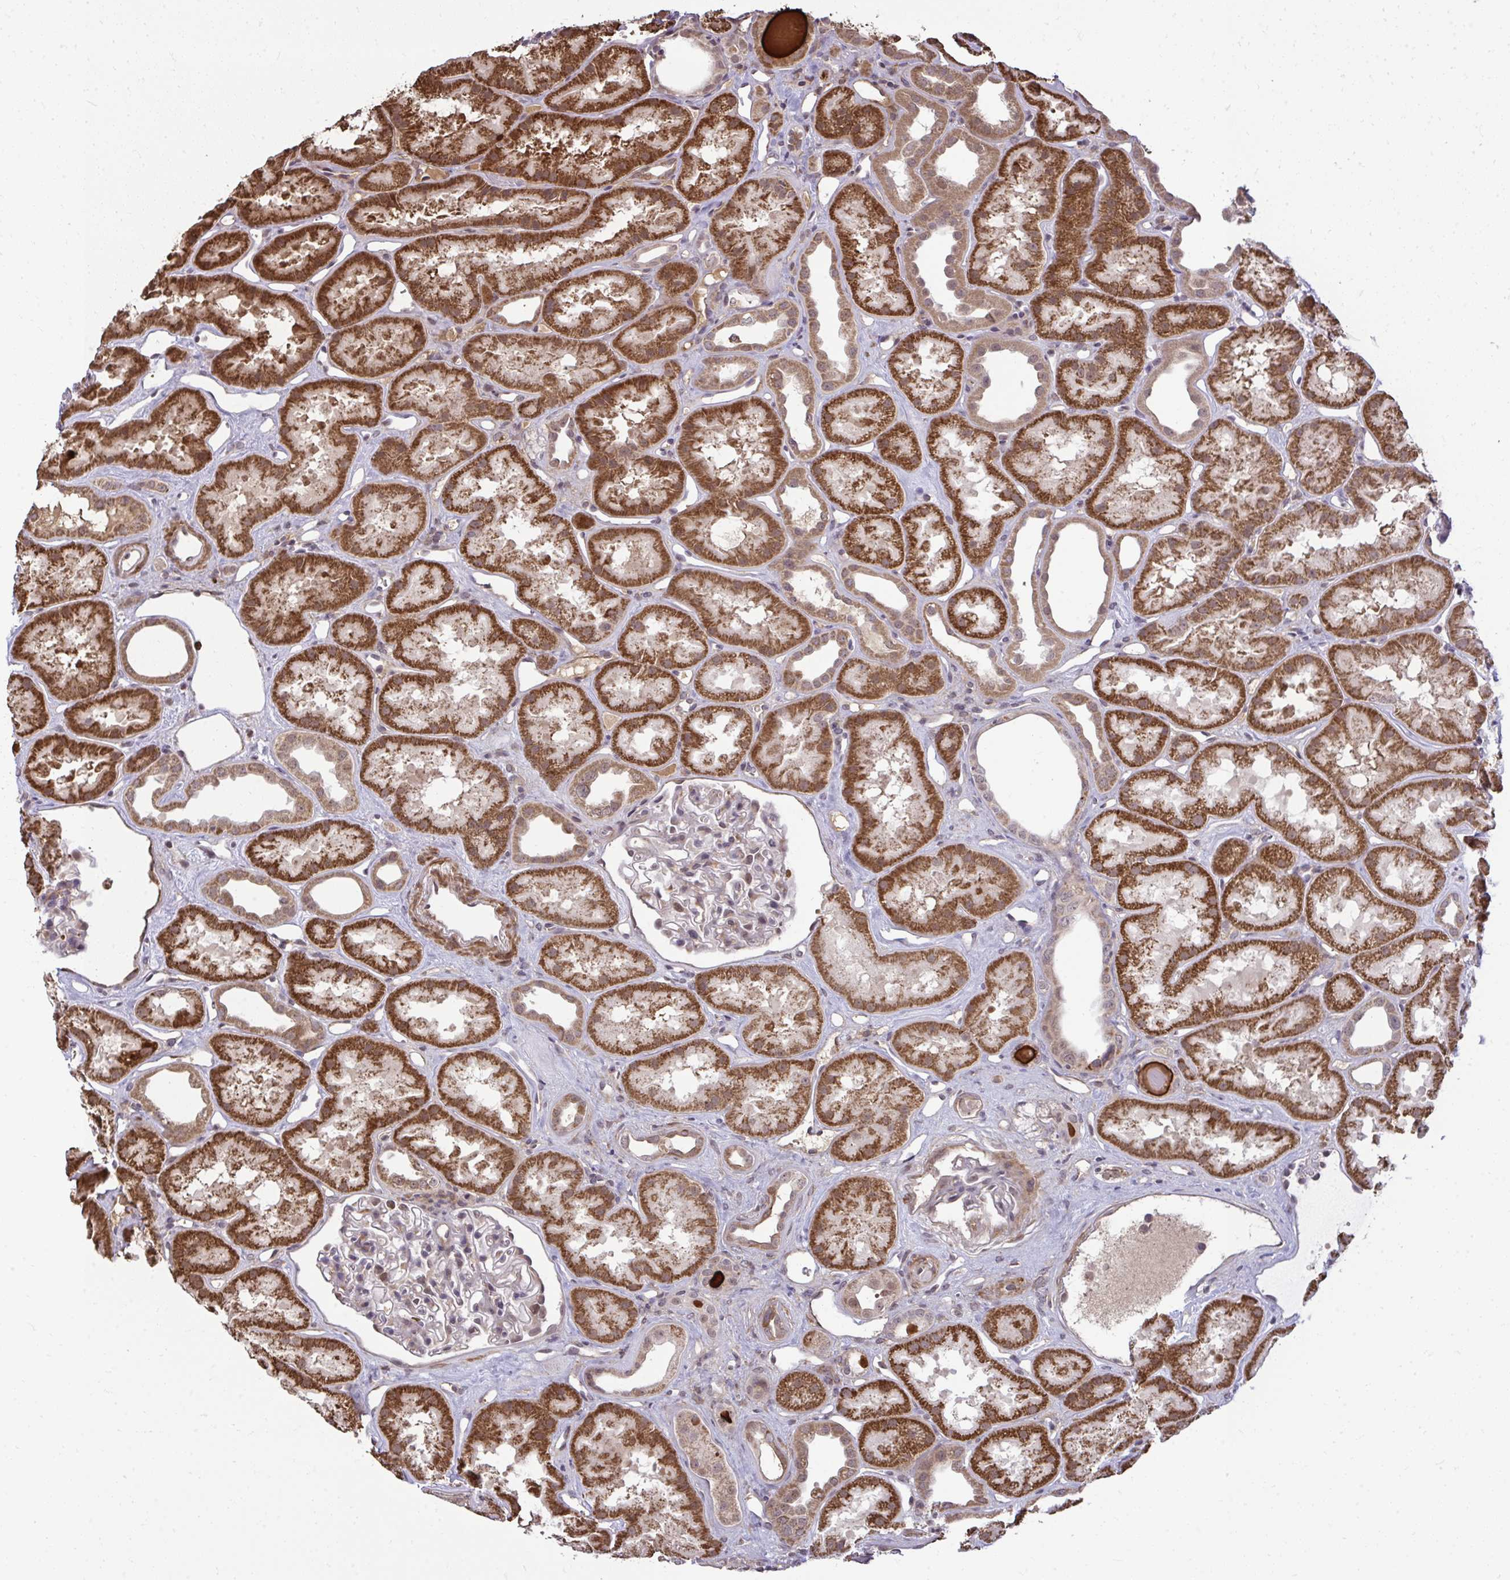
{"staining": {"intensity": "moderate", "quantity": "<25%", "location": "cytoplasmic/membranous"}, "tissue": "kidney", "cell_type": "Cells in glomeruli", "image_type": "normal", "snomed": [{"axis": "morphology", "description": "Normal tissue, NOS"}, {"axis": "topography", "description": "Kidney"}], "caption": "Moderate cytoplasmic/membranous positivity is seen in about <25% of cells in glomeruli in unremarkable kidney.", "gene": "ZSCAN9", "patient": {"sex": "male", "age": 61}}